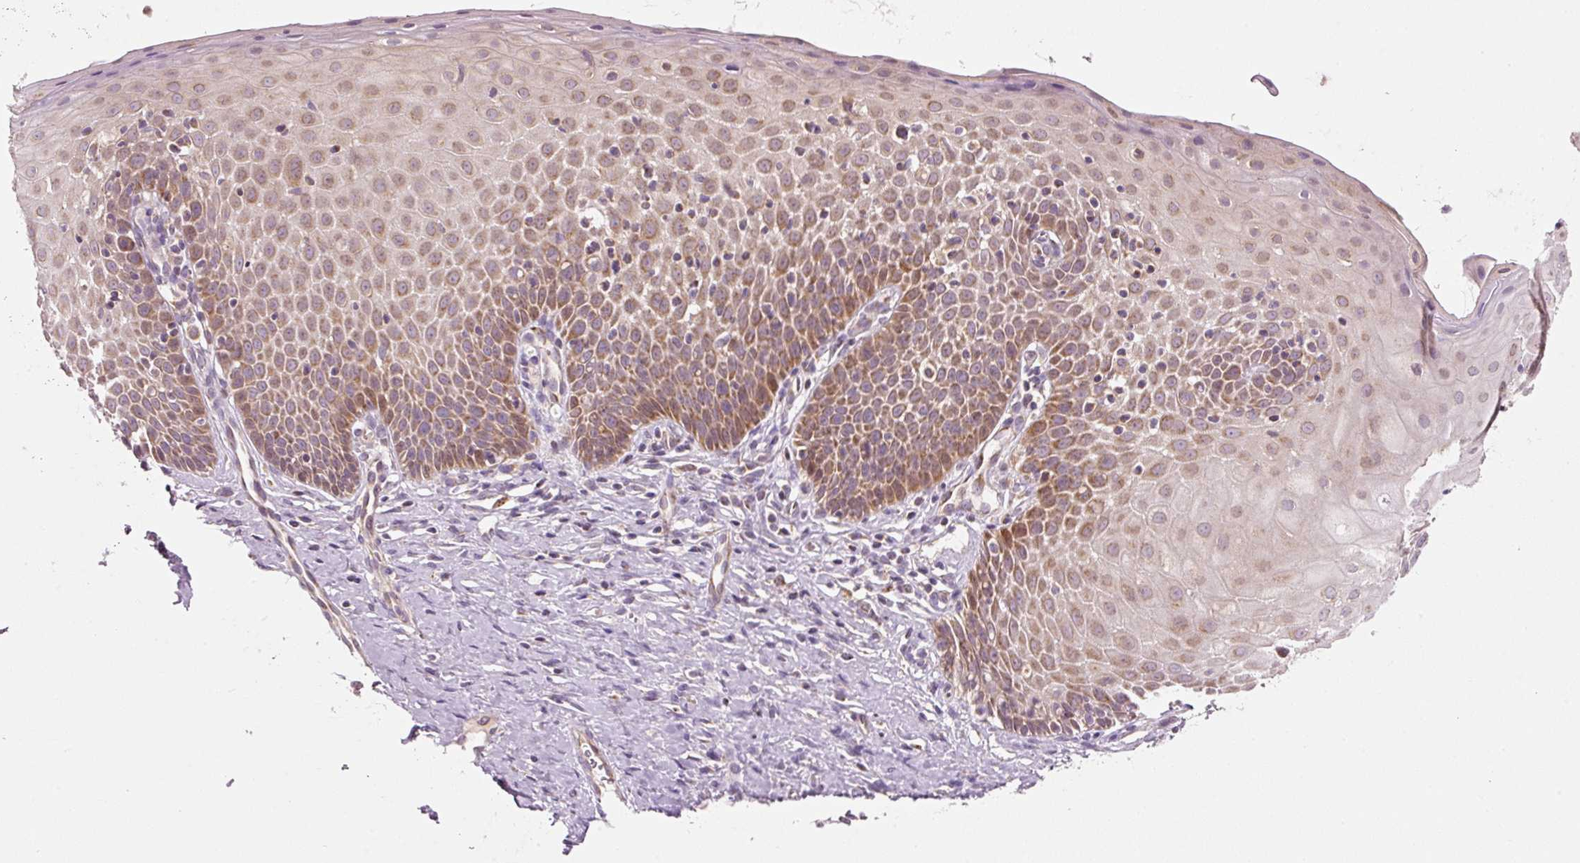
{"staining": {"intensity": "weak", "quantity": ">75%", "location": "cytoplasmic/membranous"}, "tissue": "cervix", "cell_type": "Glandular cells", "image_type": "normal", "snomed": [{"axis": "morphology", "description": "Normal tissue, NOS"}, {"axis": "topography", "description": "Cervix"}], "caption": "Protein expression by IHC demonstrates weak cytoplasmic/membranous staining in about >75% of glandular cells in normal cervix.", "gene": "FAM78B", "patient": {"sex": "female", "age": 36}}